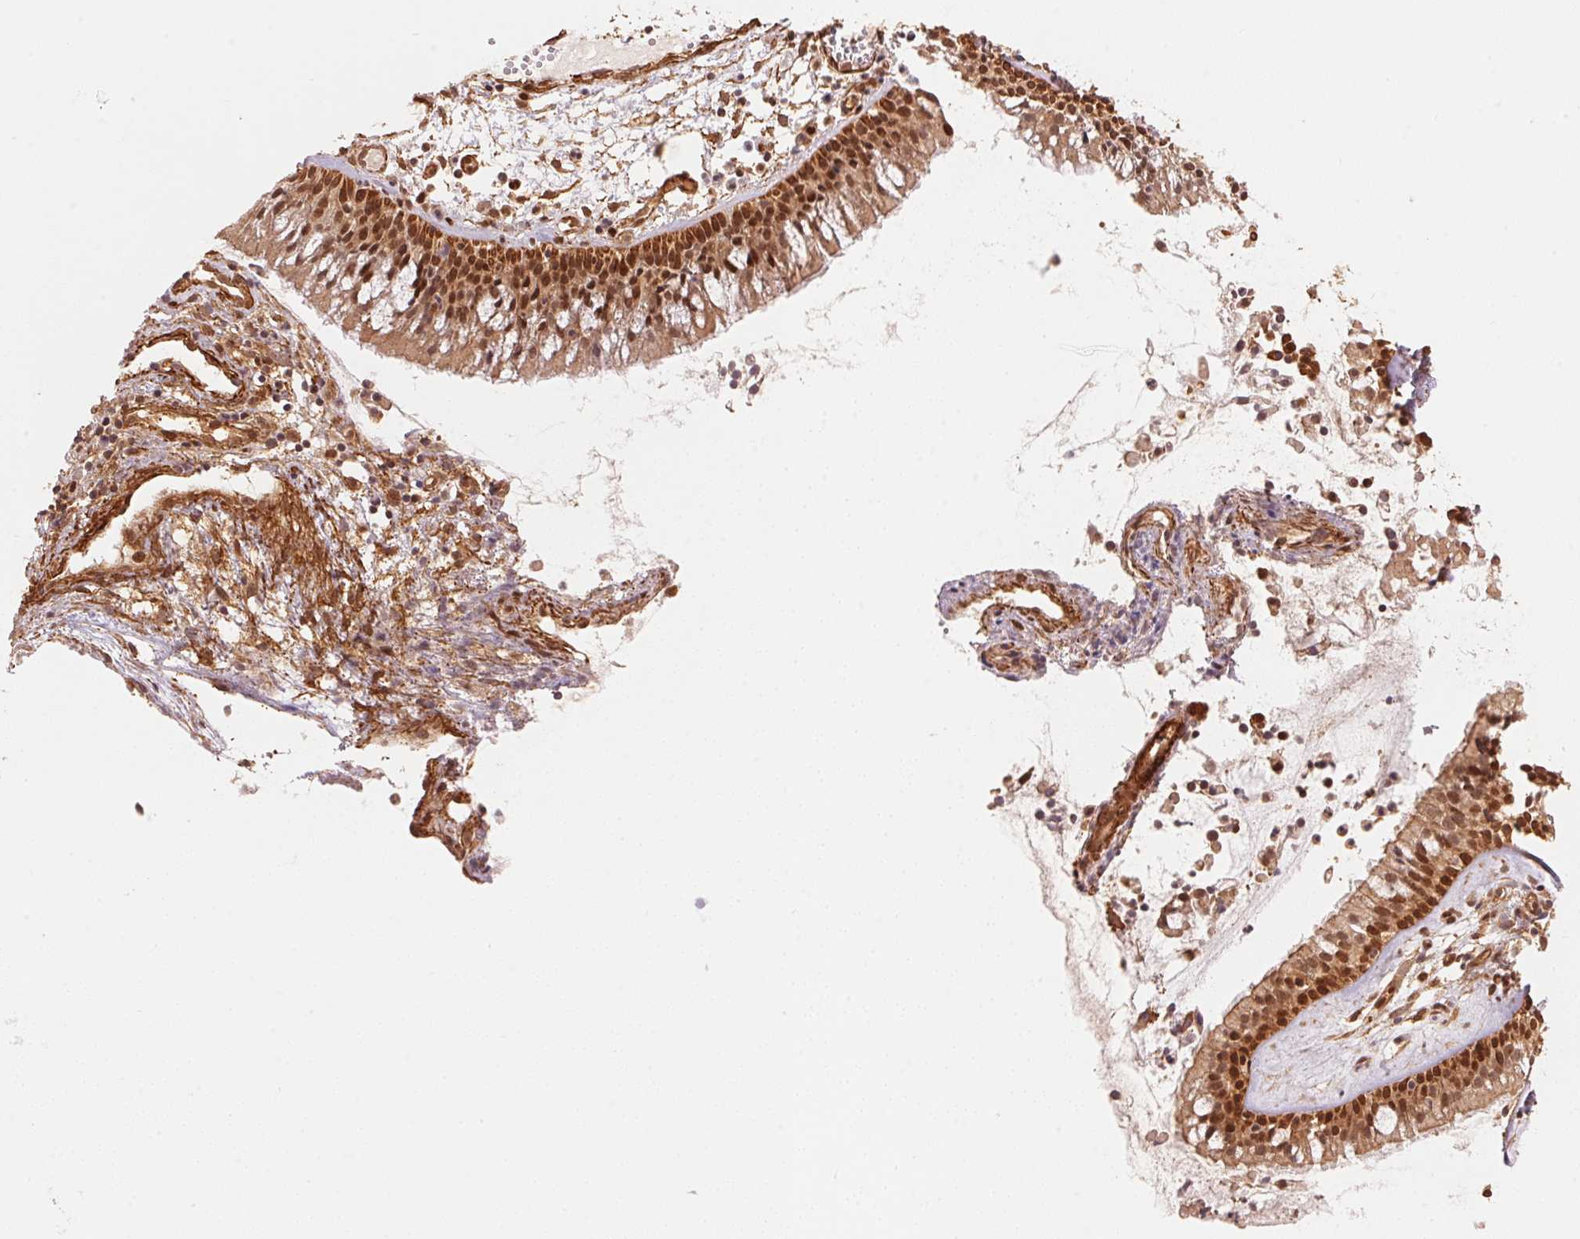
{"staining": {"intensity": "strong", "quantity": ">75%", "location": "cytoplasmic/membranous,nuclear"}, "tissue": "nasopharynx", "cell_type": "Respiratory epithelial cells", "image_type": "normal", "snomed": [{"axis": "morphology", "description": "Normal tissue, NOS"}, {"axis": "topography", "description": "Nasopharynx"}], "caption": "Respiratory epithelial cells exhibit high levels of strong cytoplasmic/membranous,nuclear positivity in approximately >75% of cells in unremarkable human nasopharynx.", "gene": "TNIP2", "patient": {"sex": "male", "age": 31}}